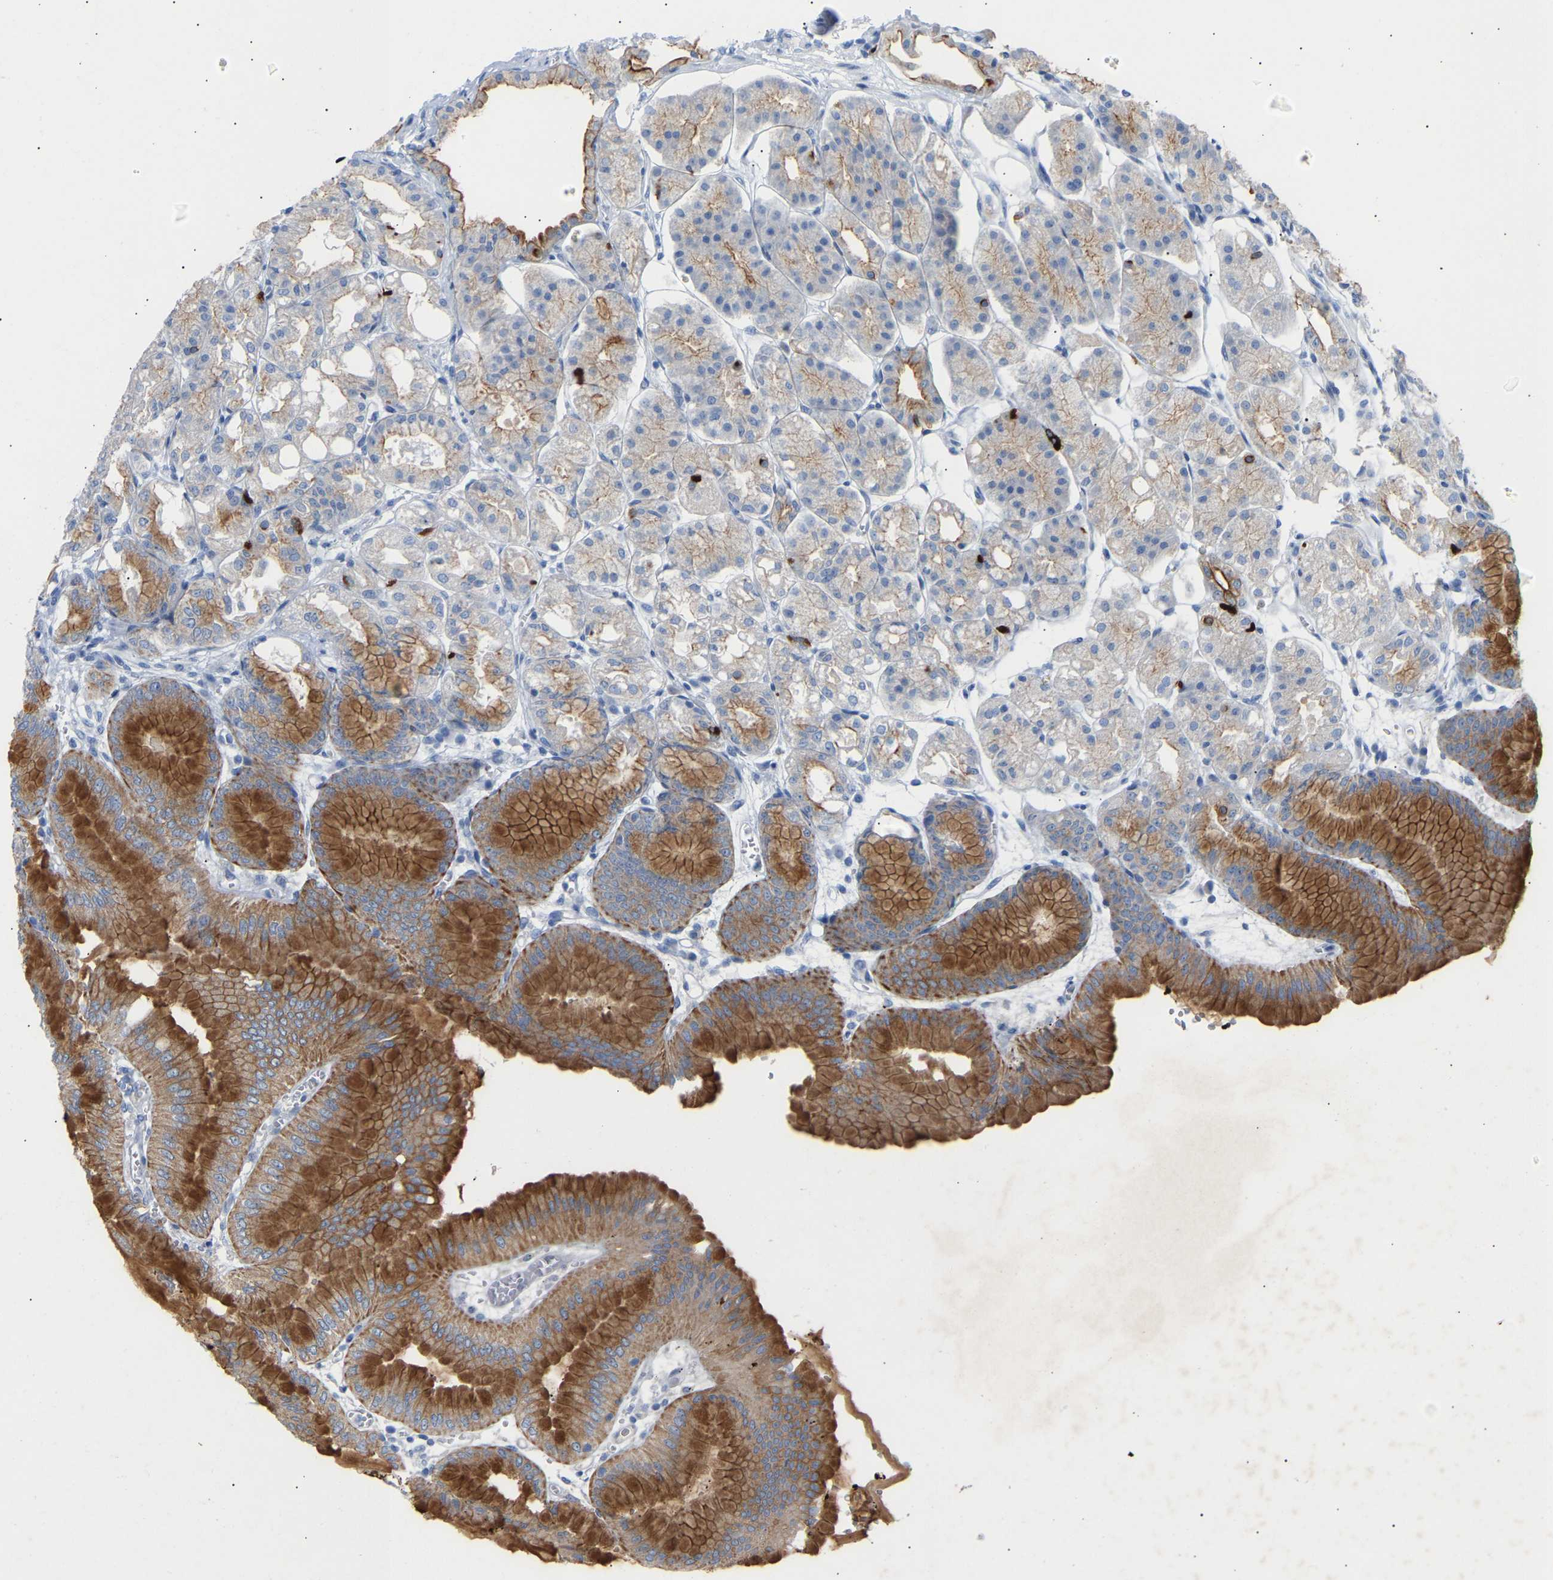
{"staining": {"intensity": "moderate", "quantity": "25%-75%", "location": "cytoplasmic/membranous"}, "tissue": "stomach", "cell_type": "Glandular cells", "image_type": "normal", "snomed": [{"axis": "morphology", "description": "Normal tissue, NOS"}, {"axis": "topography", "description": "Stomach, lower"}], "caption": "Stomach stained with IHC exhibits moderate cytoplasmic/membranous staining in approximately 25%-75% of glandular cells.", "gene": "PEX1", "patient": {"sex": "male", "age": 71}}